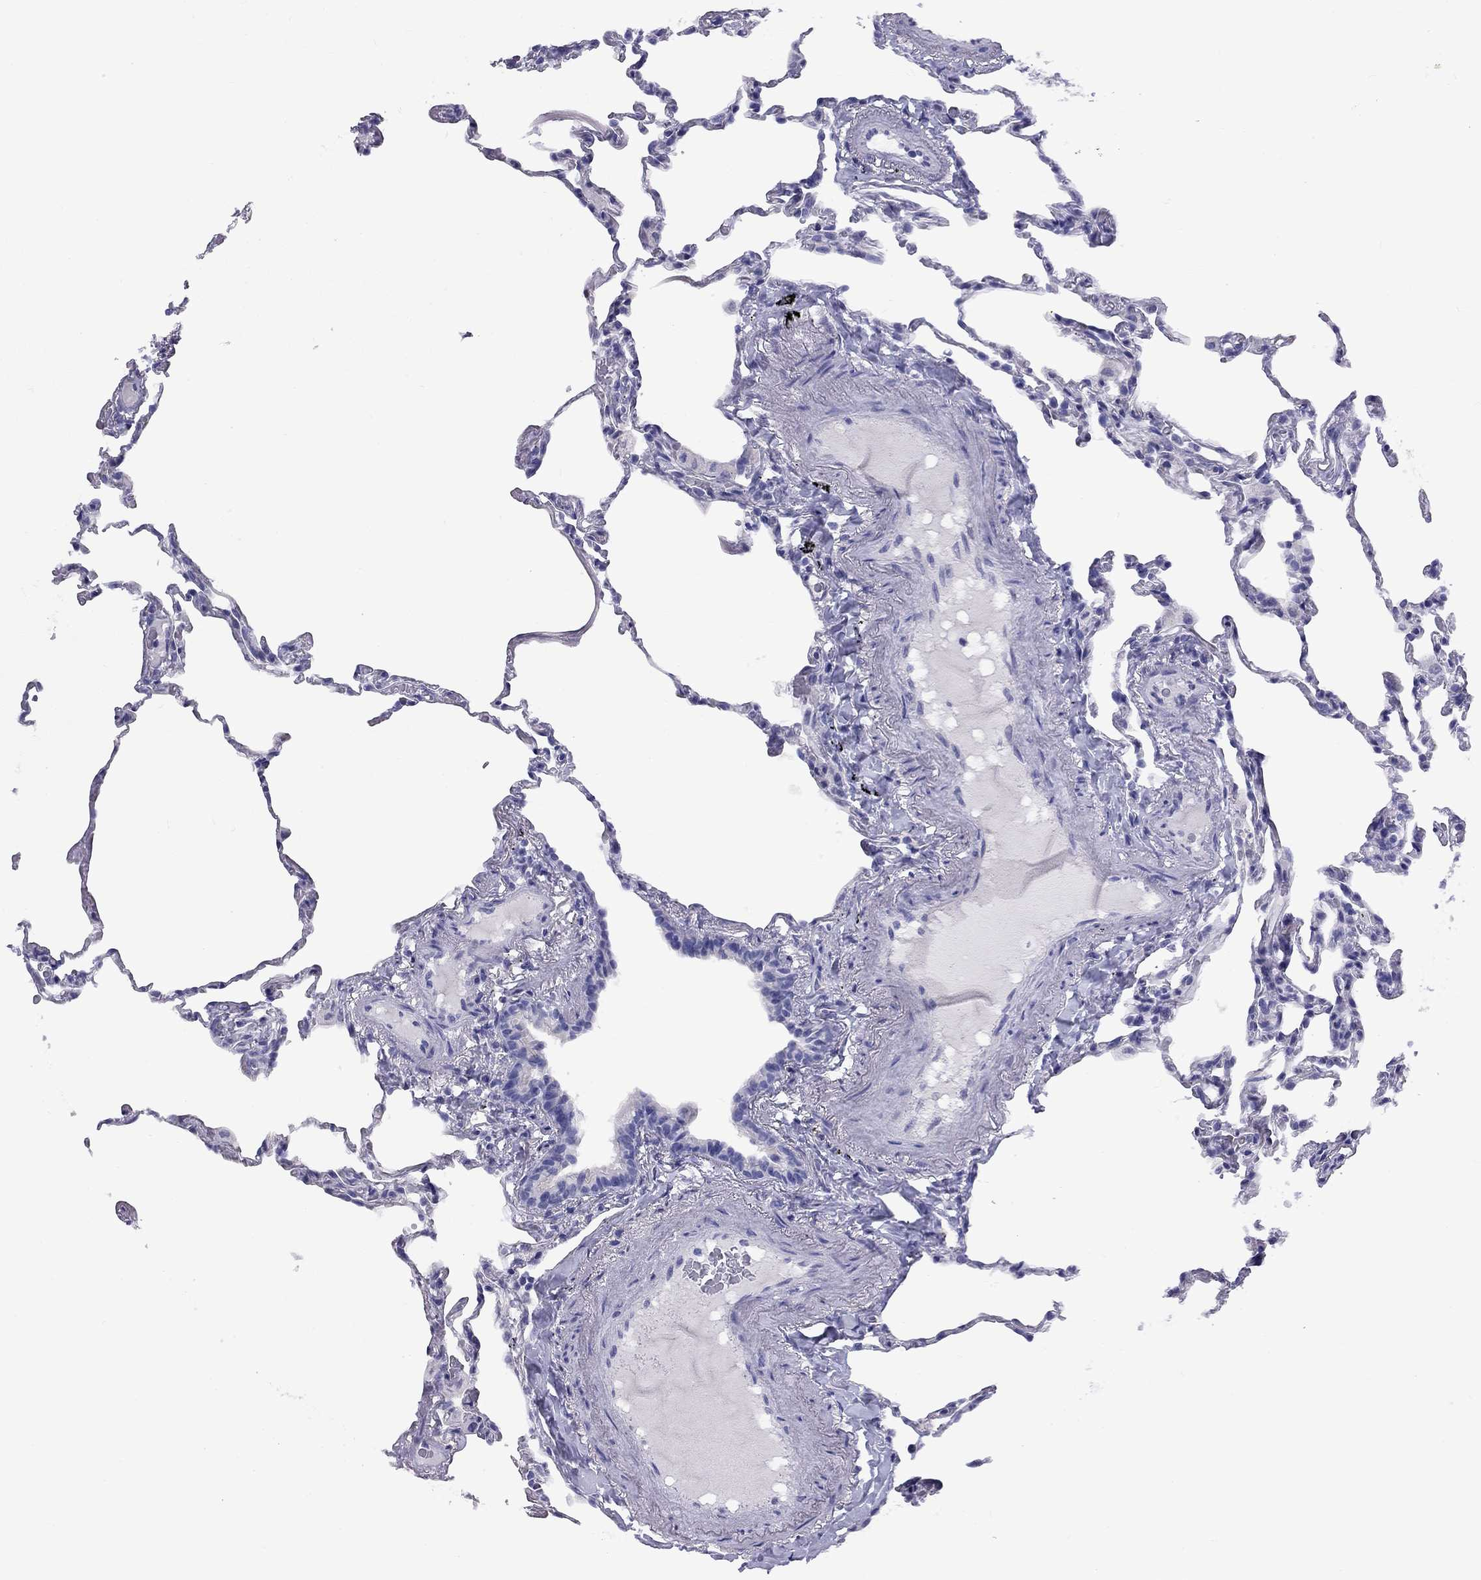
{"staining": {"intensity": "negative", "quantity": "none", "location": "none"}, "tissue": "lung", "cell_type": "Alveolar cells", "image_type": "normal", "snomed": [{"axis": "morphology", "description": "Normal tissue, NOS"}, {"axis": "topography", "description": "Lung"}], "caption": "Normal lung was stained to show a protein in brown. There is no significant staining in alveolar cells. The staining was performed using DAB to visualize the protein expression in brown, while the nuclei were stained in blue with hematoxylin (Magnification: 20x).", "gene": "FSCN3", "patient": {"sex": "female", "age": 57}}